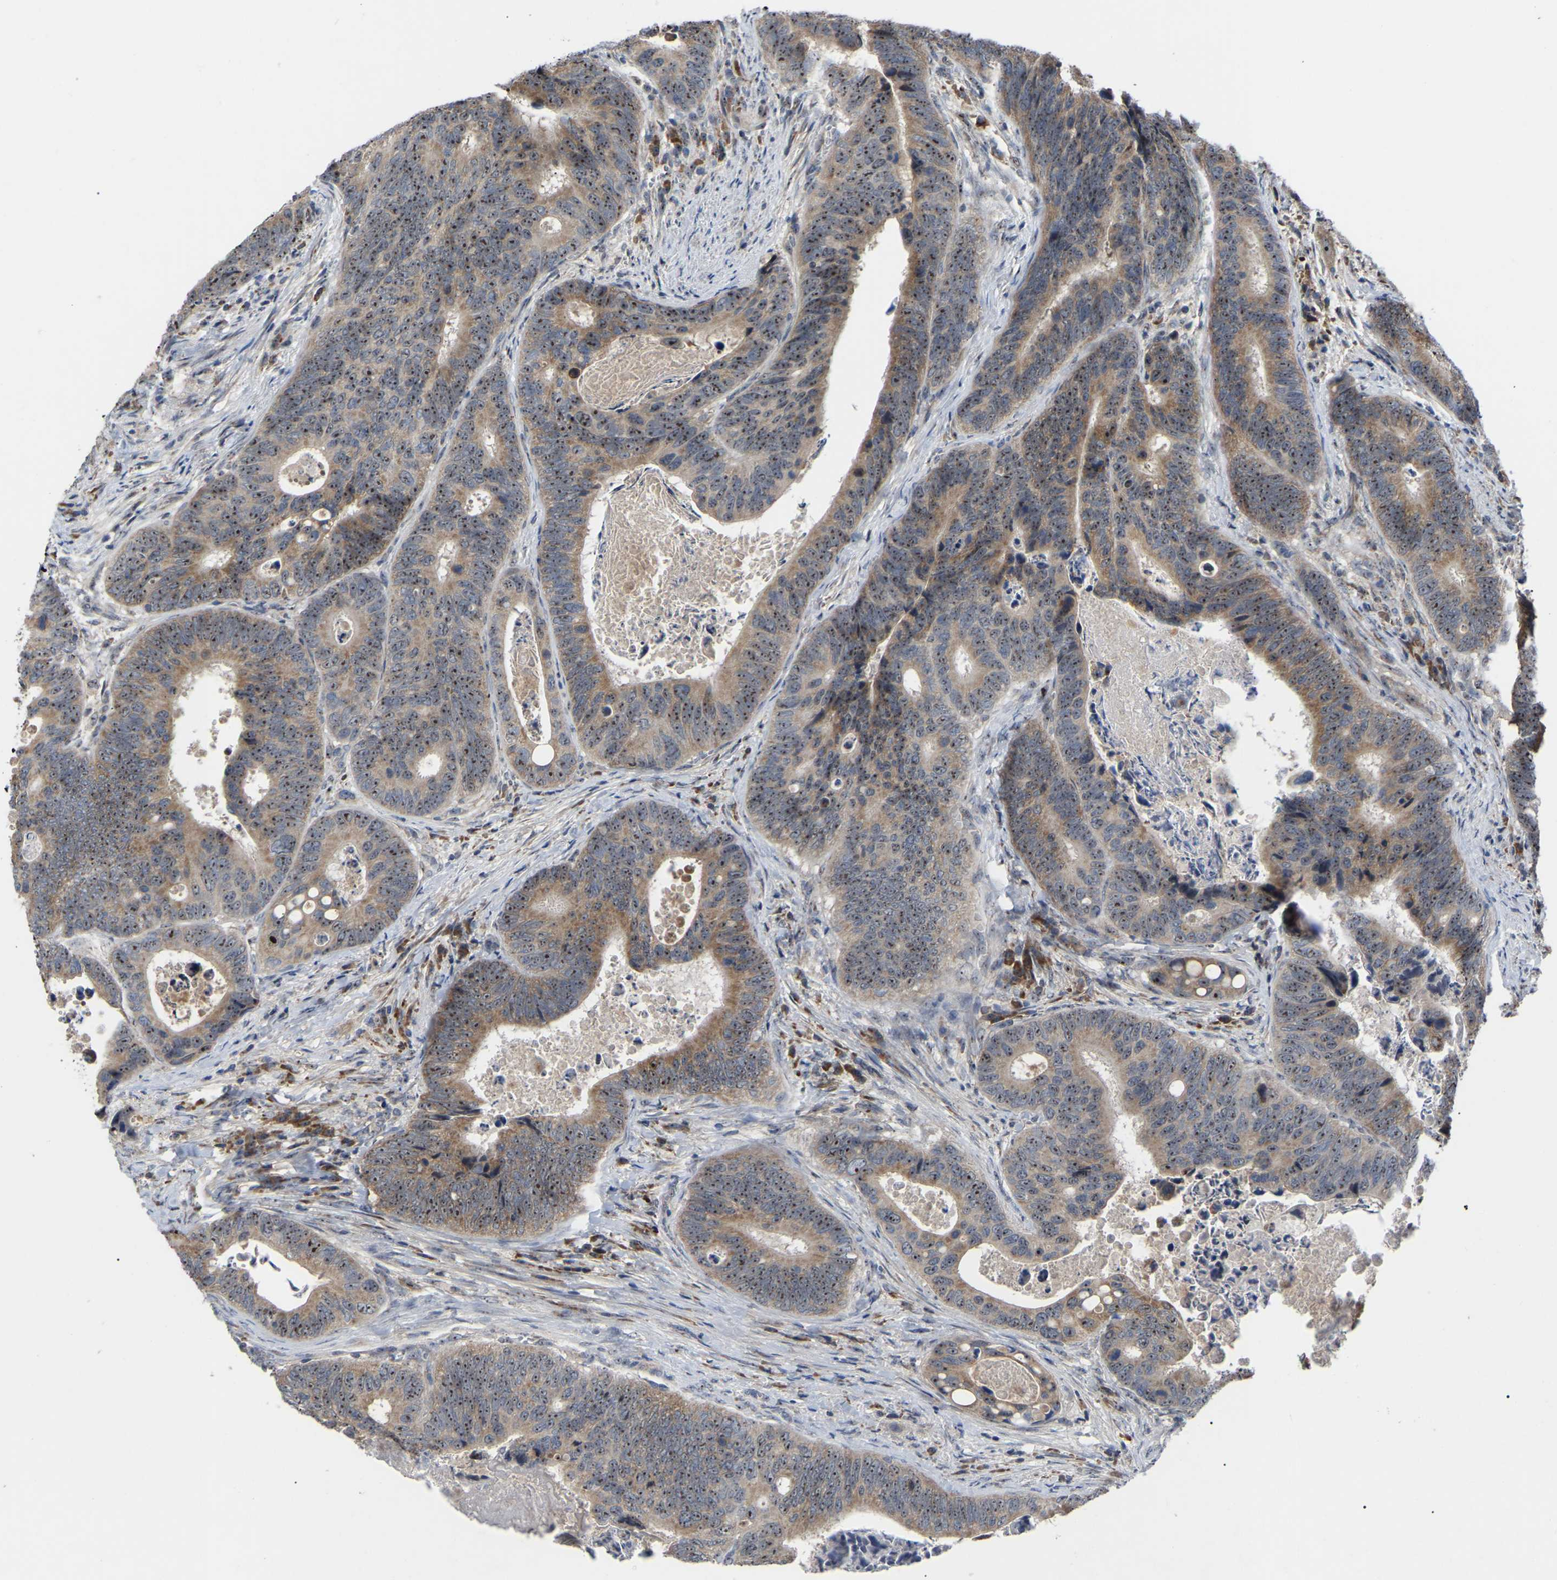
{"staining": {"intensity": "moderate", "quantity": ">75%", "location": "cytoplasmic/membranous,nuclear"}, "tissue": "colorectal cancer", "cell_type": "Tumor cells", "image_type": "cancer", "snomed": [{"axis": "morphology", "description": "Inflammation, NOS"}, {"axis": "morphology", "description": "Adenocarcinoma, NOS"}, {"axis": "topography", "description": "Colon"}], "caption": "DAB (3,3'-diaminobenzidine) immunohistochemical staining of human adenocarcinoma (colorectal) displays moderate cytoplasmic/membranous and nuclear protein positivity in approximately >75% of tumor cells. Using DAB (3,3'-diaminobenzidine) (brown) and hematoxylin (blue) stains, captured at high magnification using brightfield microscopy.", "gene": "NOP53", "patient": {"sex": "male", "age": 72}}